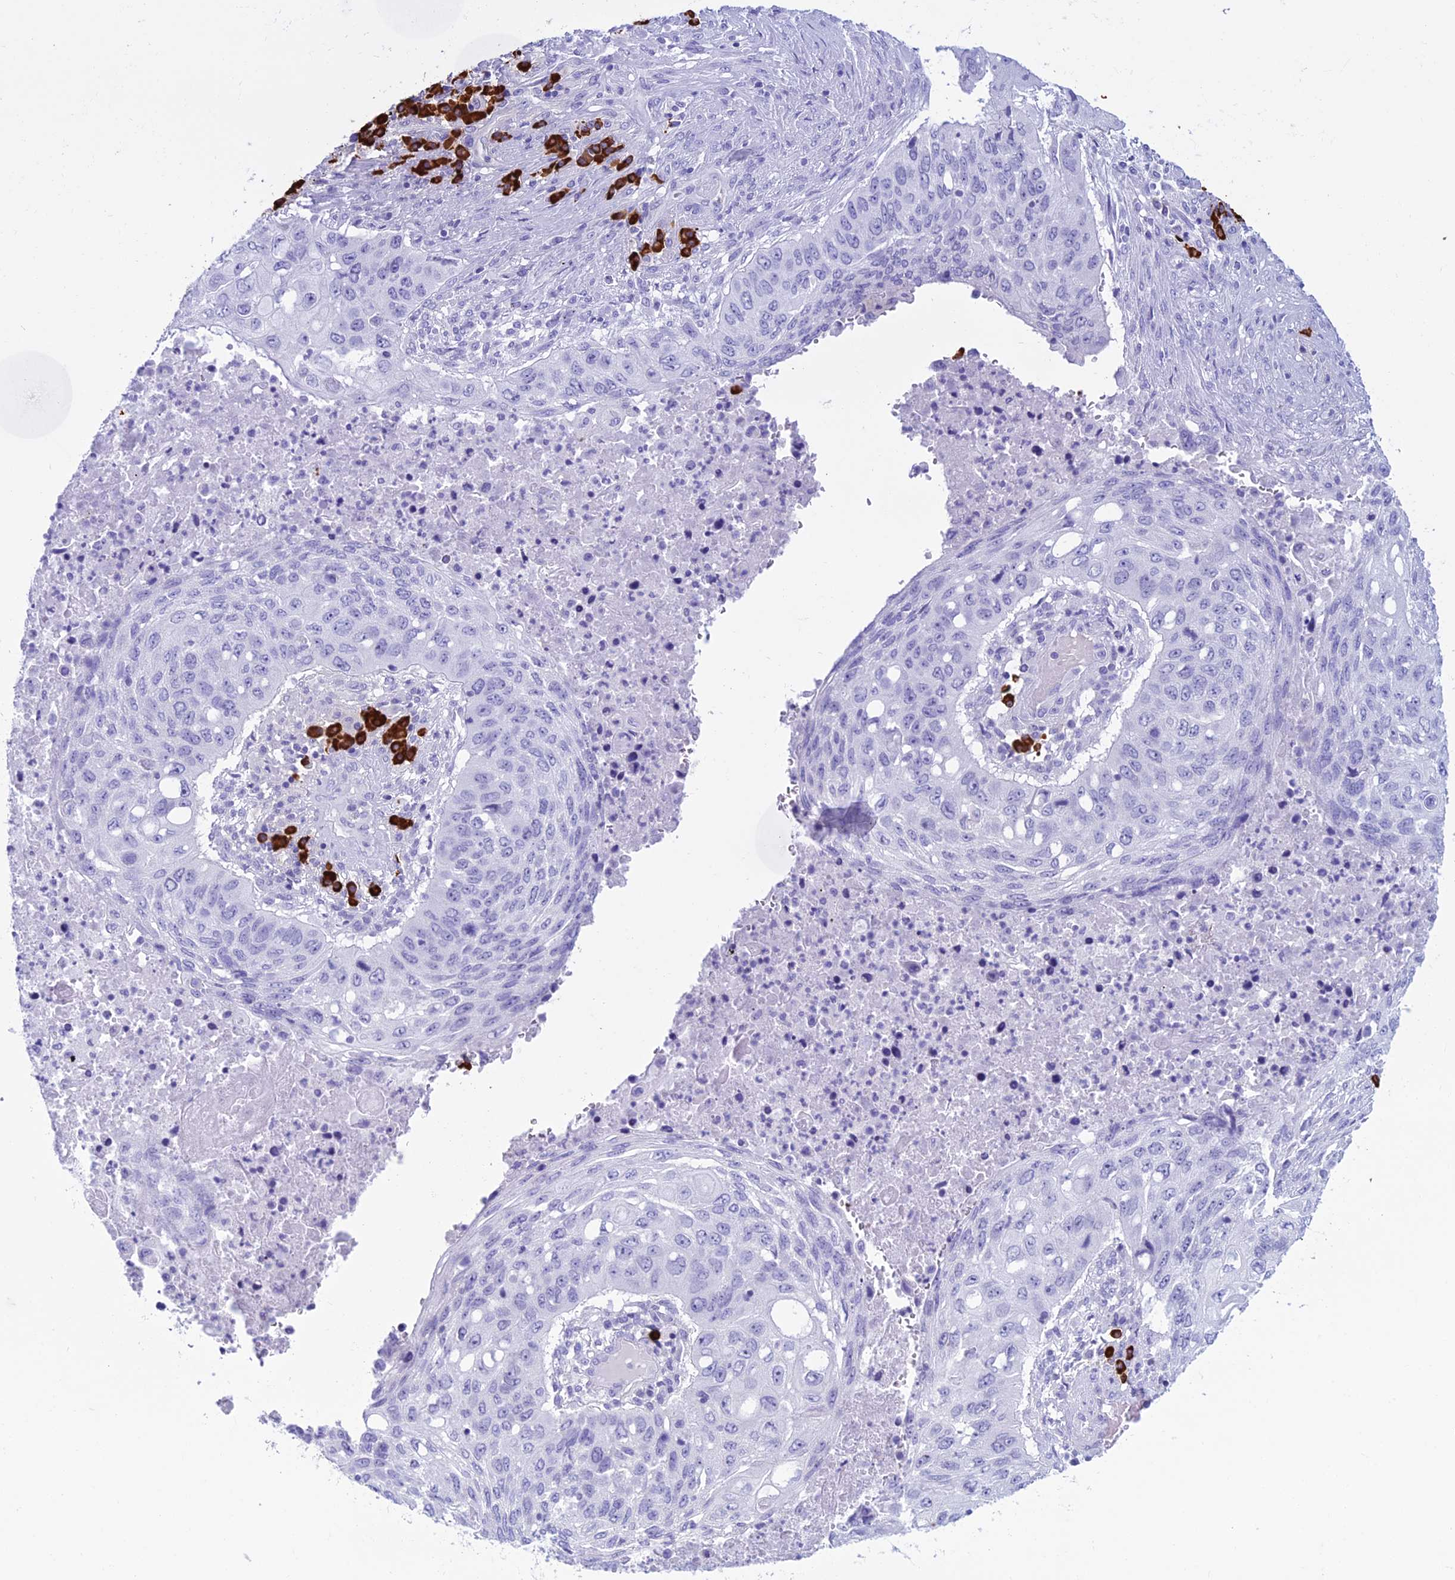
{"staining": {"intensity": "negative", "quantity": "none", "location": "none"}, "tissue": "lung cancer", "cell_type": "Tumor cells", "image_type": "cancer", "snomed": [{"axis": "morphology", "description": "Squamous cell carcinoma, NOS"}, {"axis": "topography", "description": "Lung"}], "caption": "A photomicrograph of lung cancer (squamous cell carcinoma) stained for a protein demonstrates no brown staining in tumor cells.", "gene": "MZB1", "patient": {"sex": "female", "age": 63}}